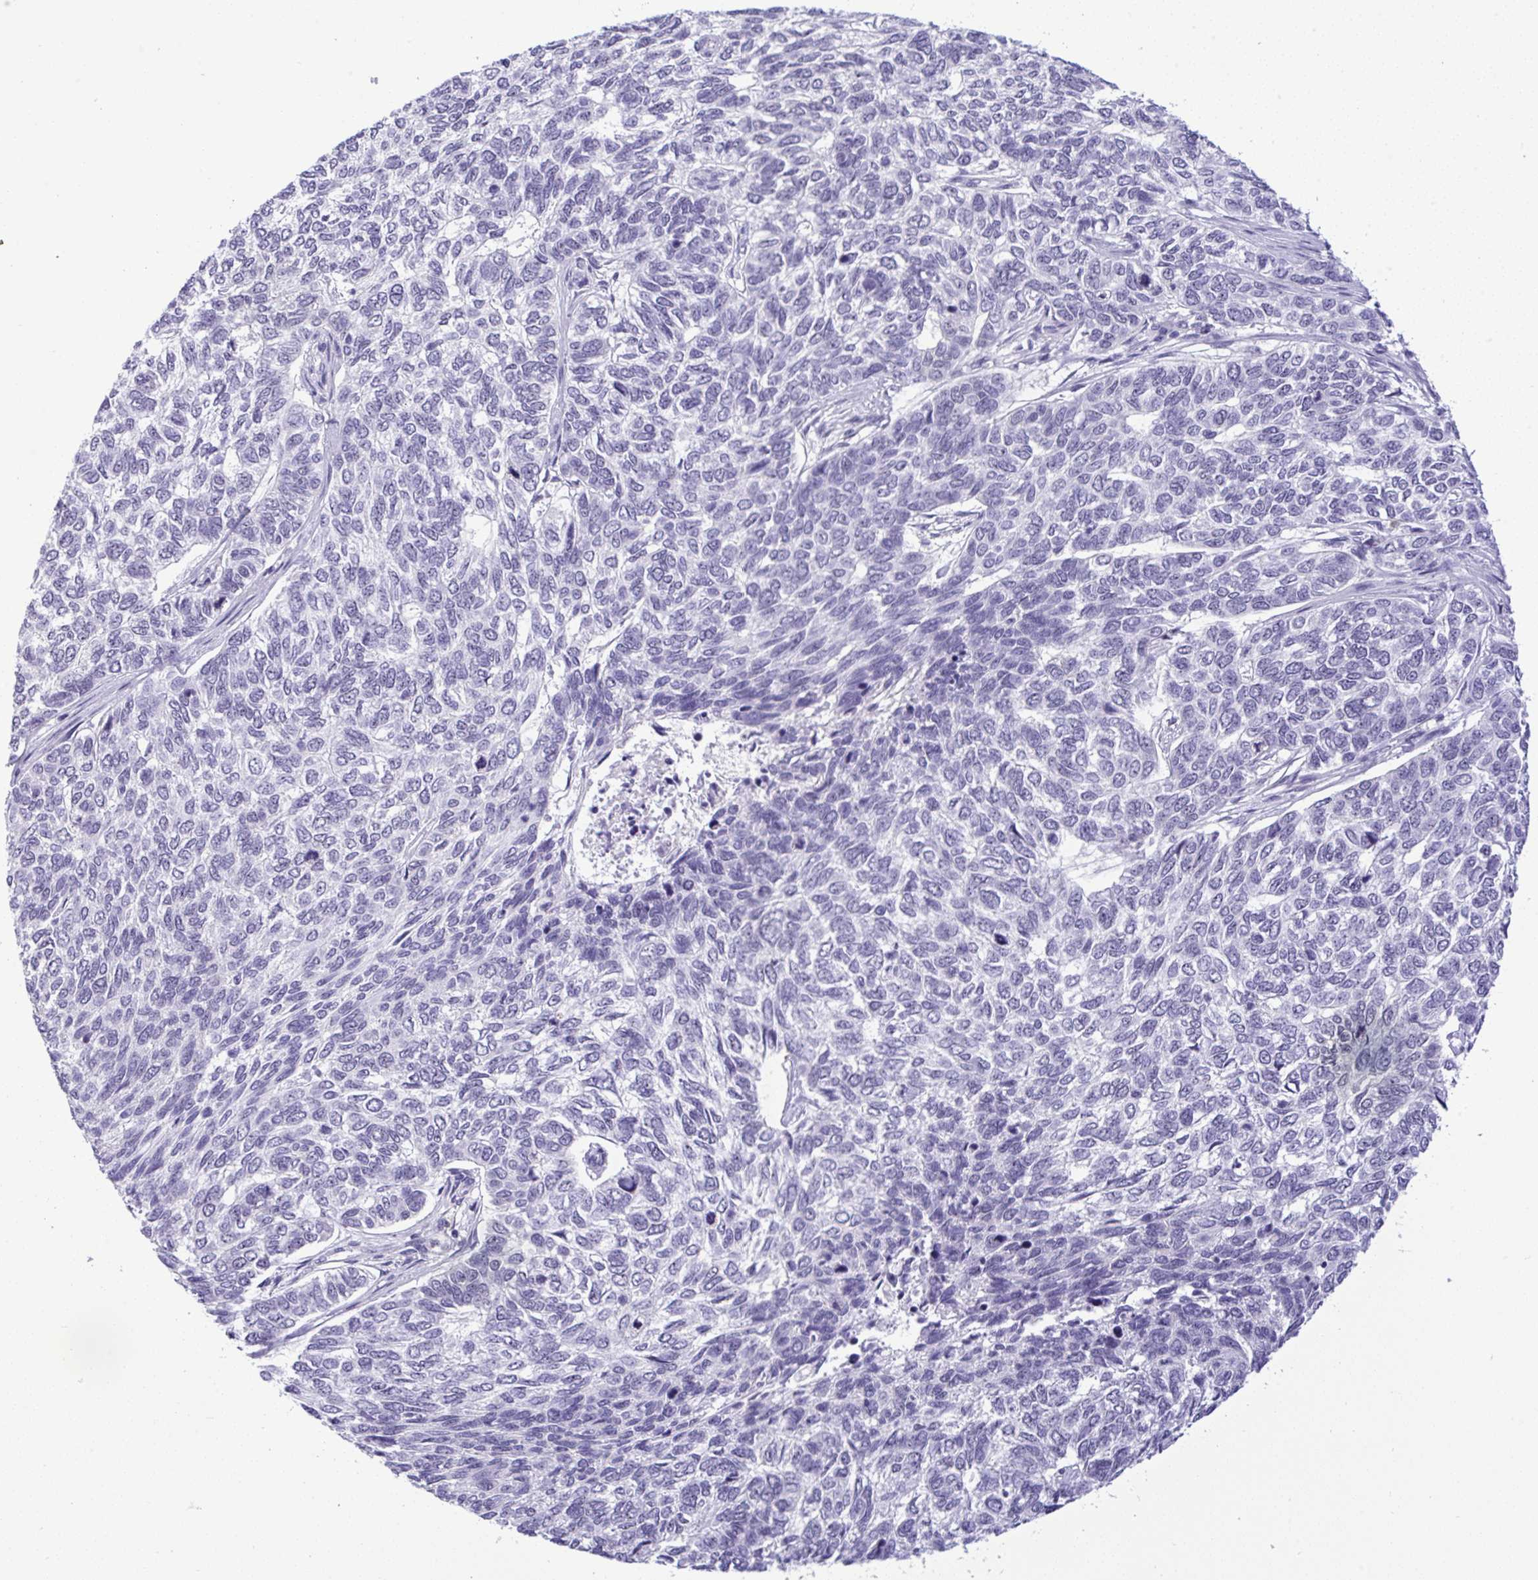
{"staining": {"intensity": "negative", "quantity": "none", "location": "none"}, "tissue": "skin cancer", "cell_type": "Tumor cells", "image_type": "cancer", "snomed": [{"axis": "morphology", "description": "Basal cell carcinoma"}, {"axis": "topography", "description": "Skin"}], "caption": "This is a image of immunohistochemistry staining of skin cancer (basal cell carcinoma), which shows no positivity in tumor cells.", "gene": "YBX2", "patient": {"sex": "female", "age": 65}}